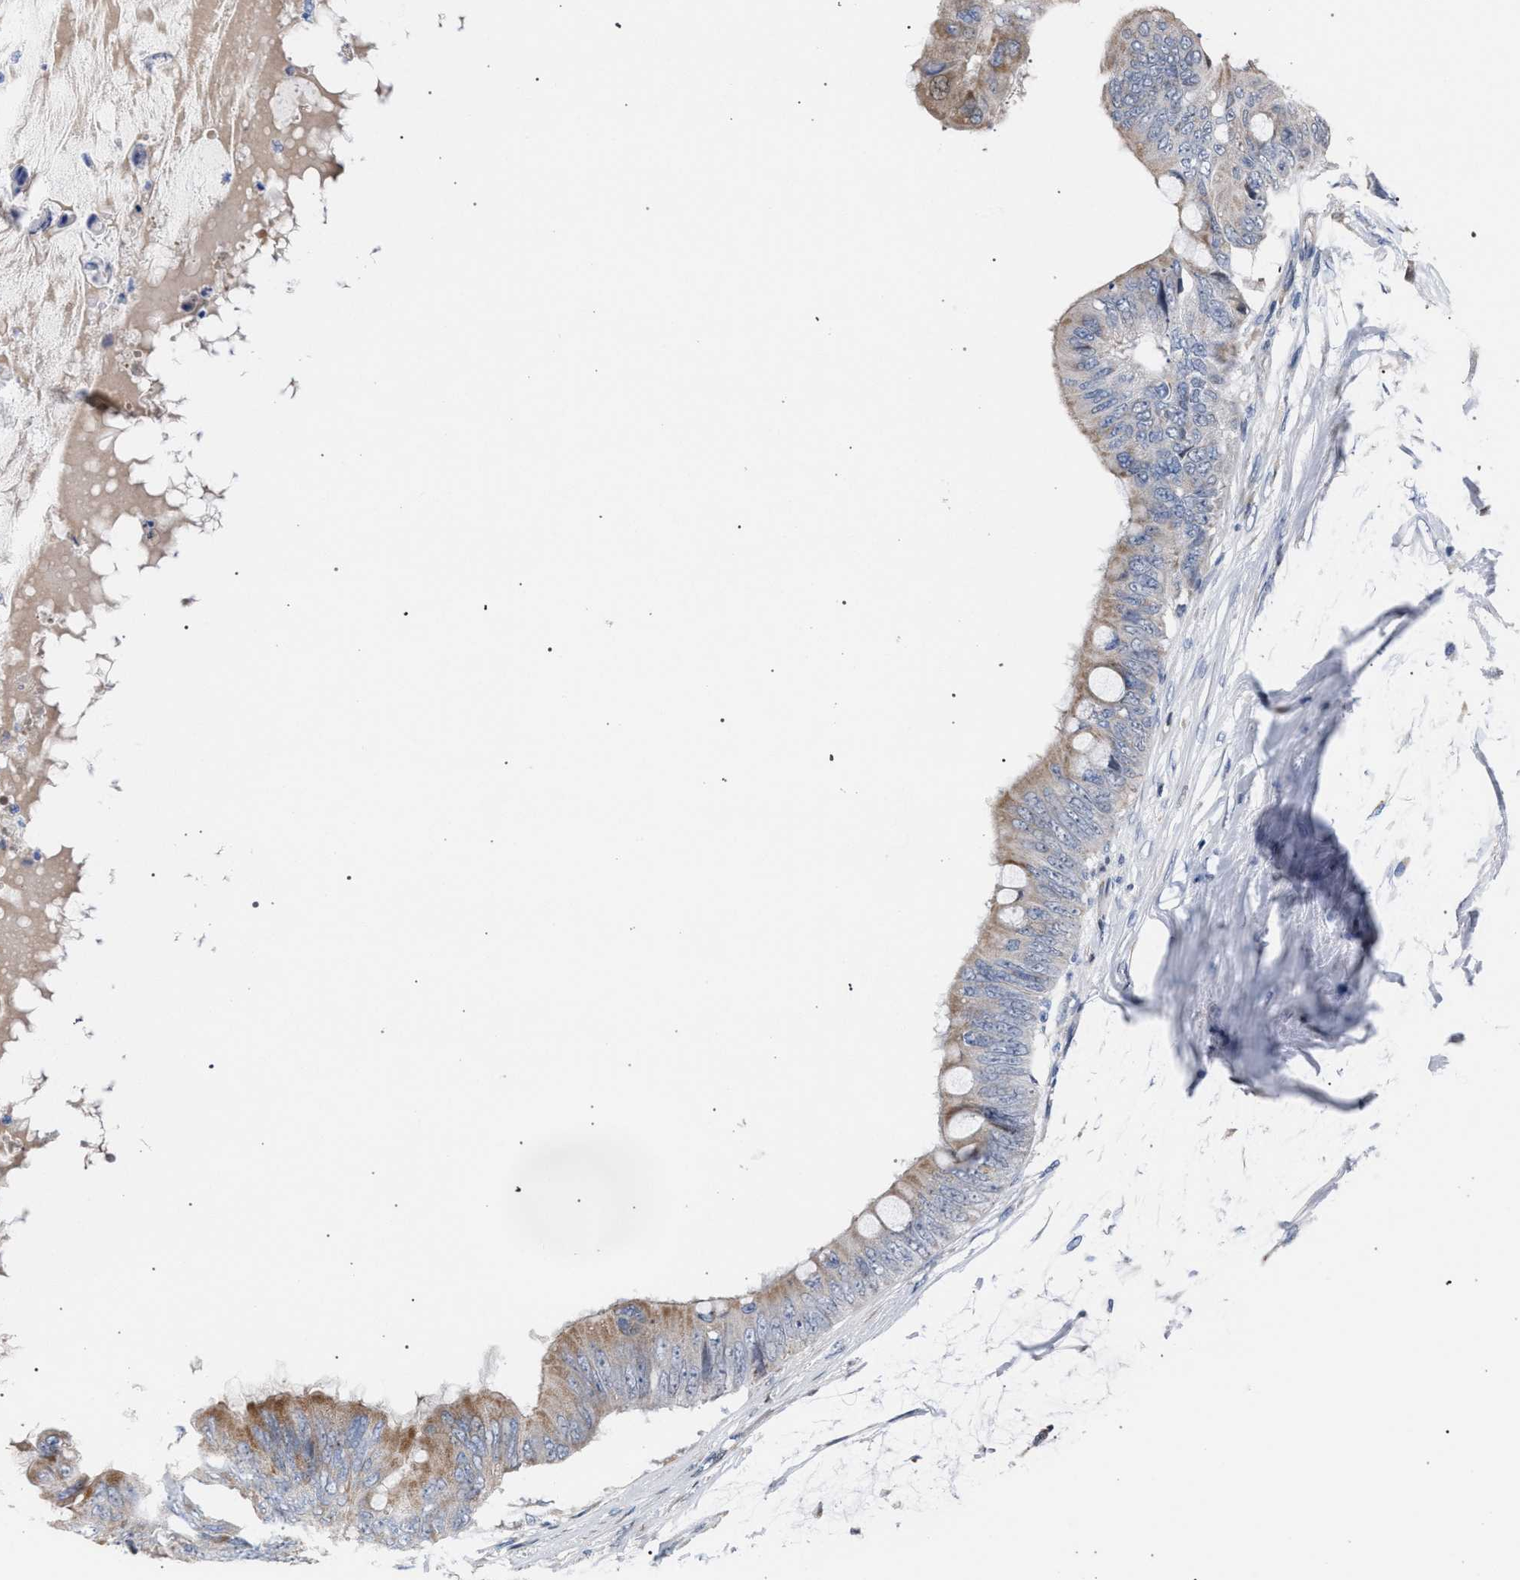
{"staining": {"intensity": "weak", "quantity": "25%-75%", "location": "cytoplasmic/membranous"}, "tissue": "colorectal cancer", "cell_type": "Tumor cells", "image_type": "cancer", "snomed": [{"axis": "morphology", "description": "Normal tissue, NOS"}, {"axis": "morphology", "description": "Adenocarcinoma, NOS"}, {"axis": "topography", "description": "Rectum"}, {"axis": "topography", "description": "Peripheral nerve tissue"}], "caption": "Weak cytoplasmic/membranous protein expression is identified in approximately 25%-75% of tumor cells in colorectal cancer (adenocarcinoma). Immunohistochemistry (ihc) stains the protein of interest in brown and the nuclei are stained blue.", "gene": "RNF135", "patient": {"sex": "female", "age": 77}}